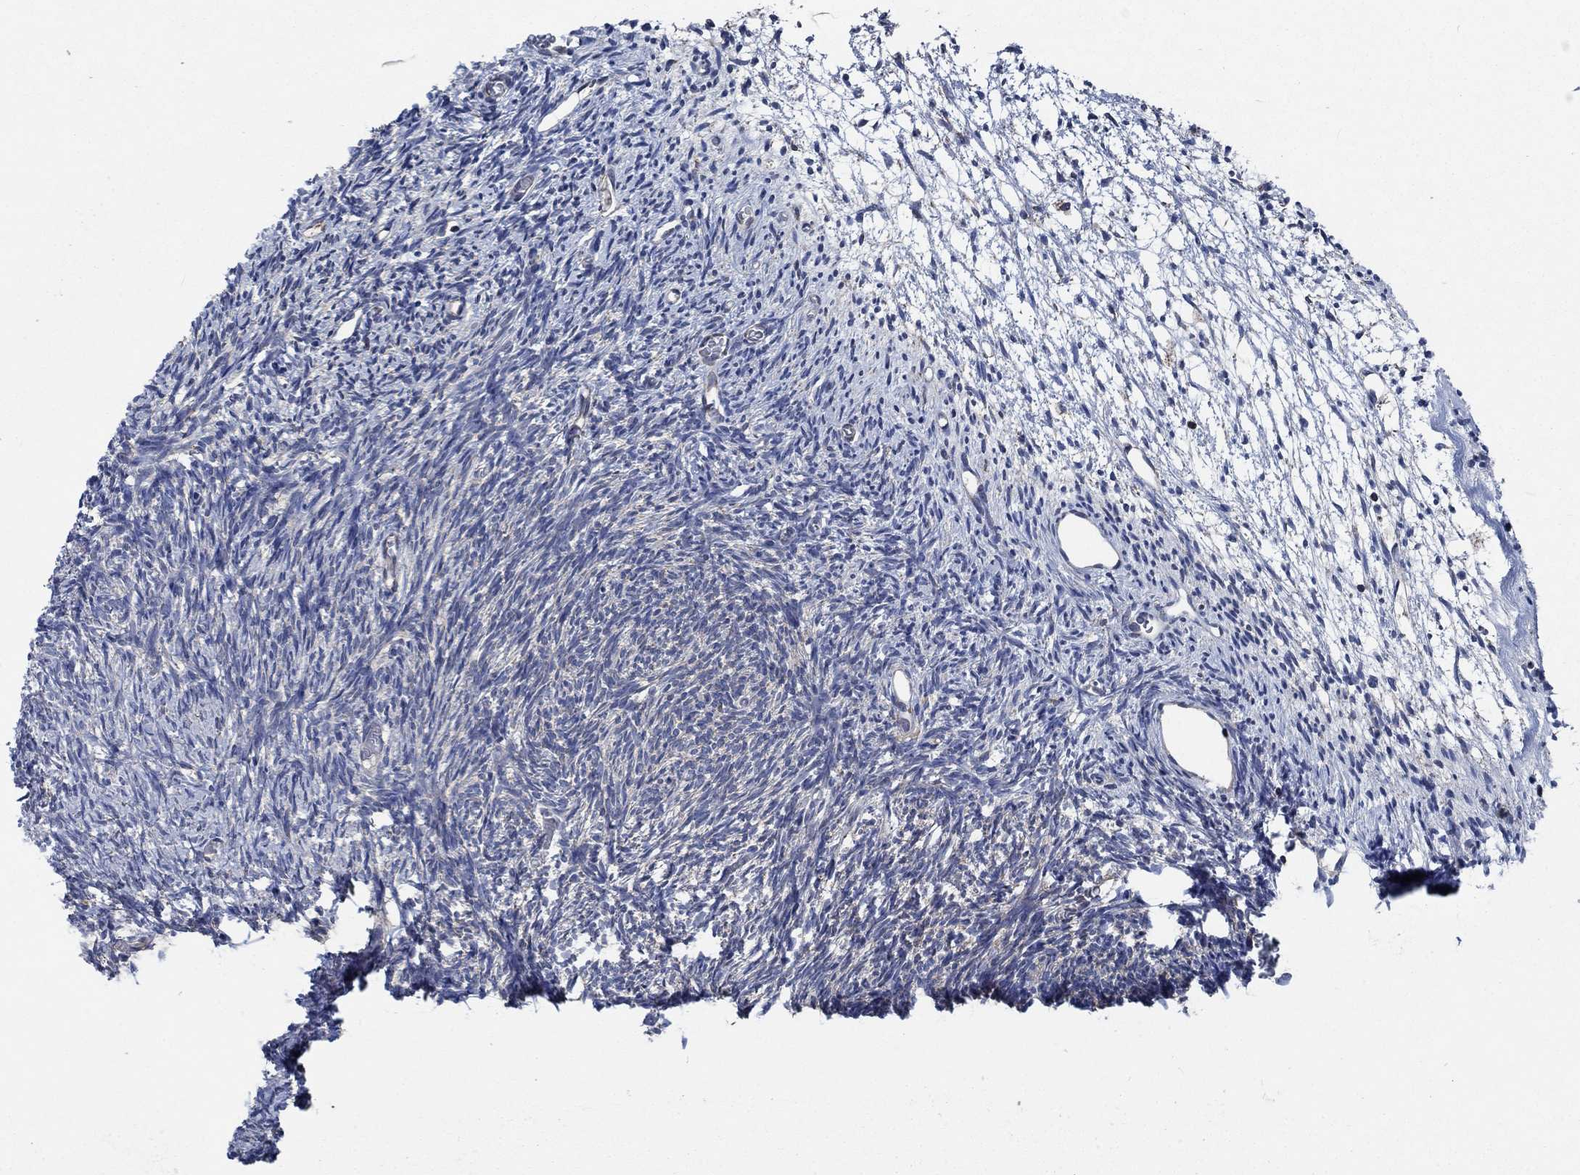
{"staining": {"intensity": "strong", "quantity": ">75%", "location": "cytoplasmic/membranous"}, "tissue": "ovary", "cell_type": "Follicle cells", "image_type": "normal", "snomed": [{"axis": "morphology", "description": "Normal tissue, NOS"}, {"axis": "topography", "description": "Ovary"}], "caption": "Protein expression analysis of normal ovary displays strong cytoplasmic/membranous positivity in about >75% of follicle cells.", "gene": "STXBP6", "patient": {"sex": "female", "age": 39}}